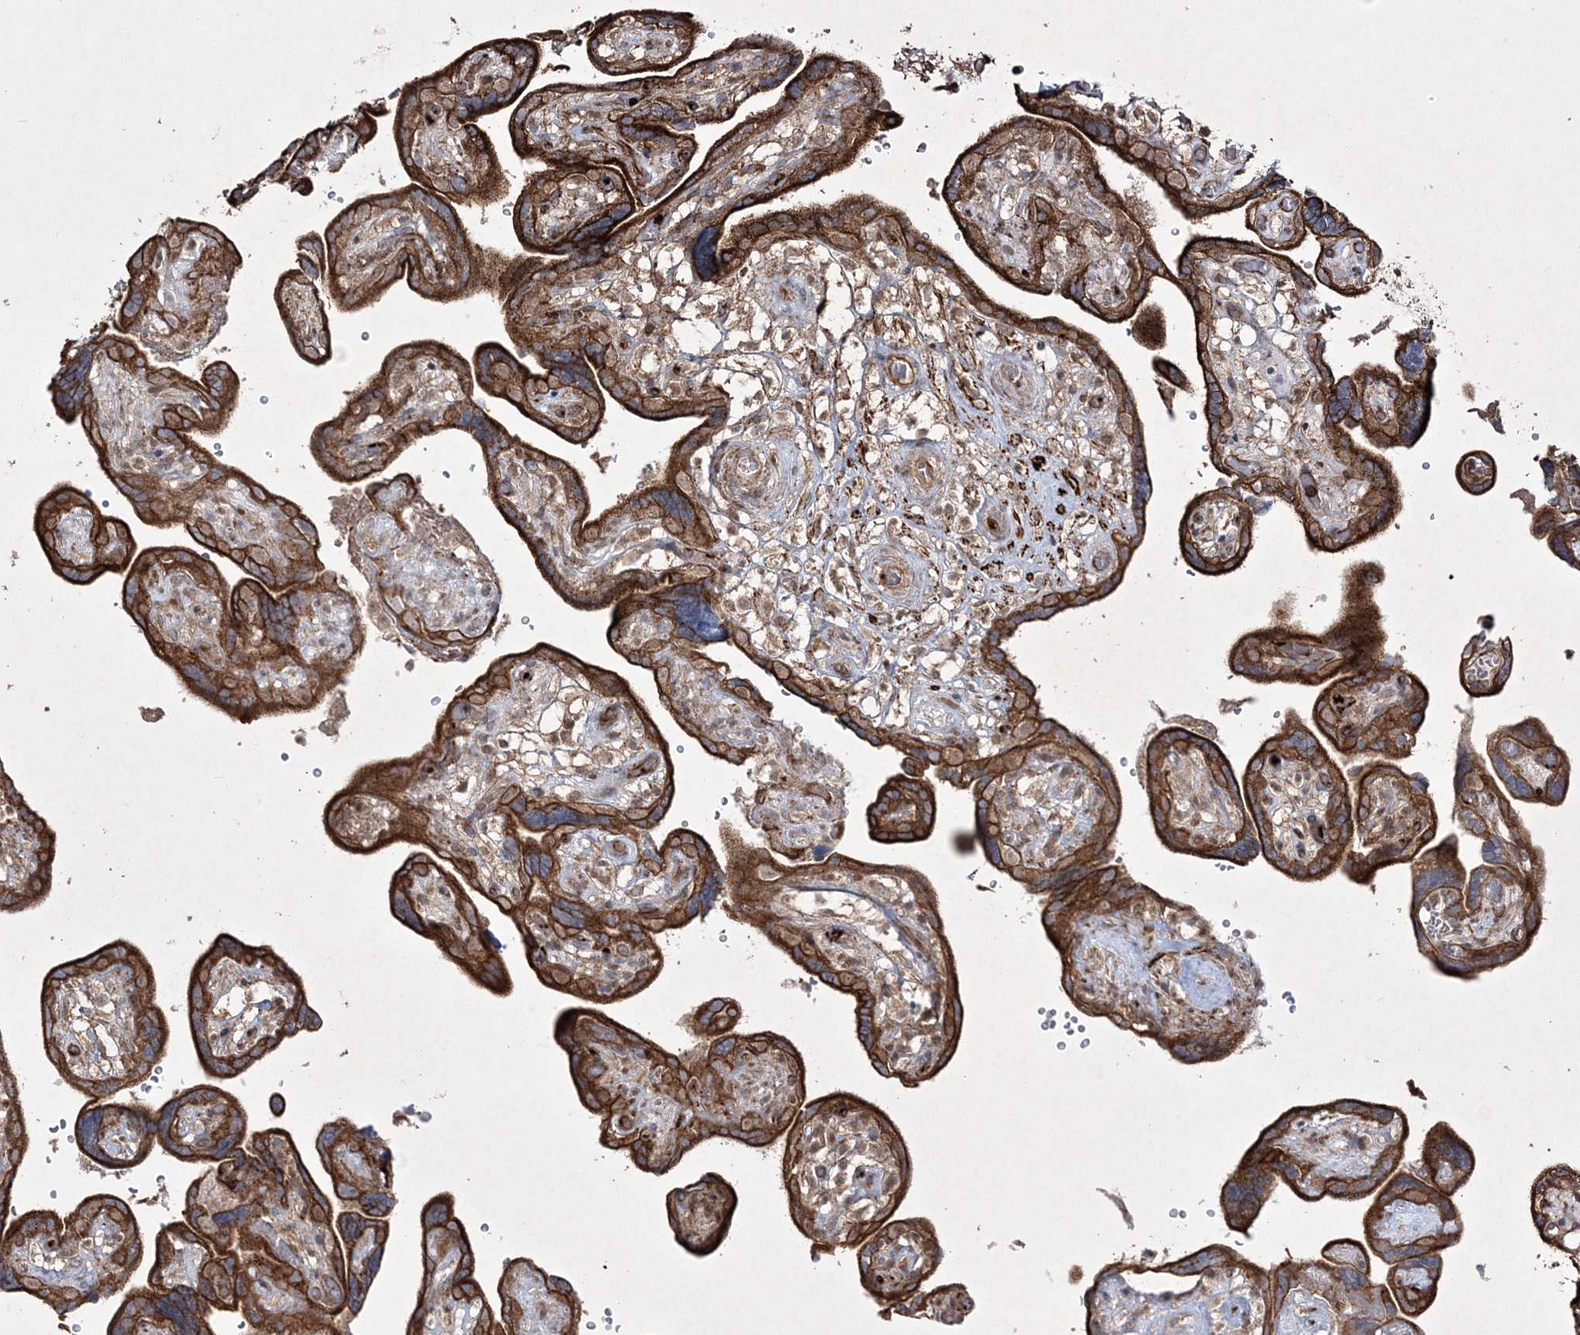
{"staining": {"intensity": "strong", "quantity": ">75%", "location": "cytoplasmic/membranous"}, "tissue": "placenta", "cell_type": "Trophoblastic cells", "image_type": "normal", "snomed": [{"axis": "morphology", "description": "Normal tissue, NOS"}, {"axis": "topography", "description": "Placenta"}], "caption": "Placenta stained with a brown dye shows strong cytoplasmic/membranous positive positivity in about >75% of trophoblastic cells.", "gene": "RICTOR", "patient": {"sex": "female", "age": 30}}